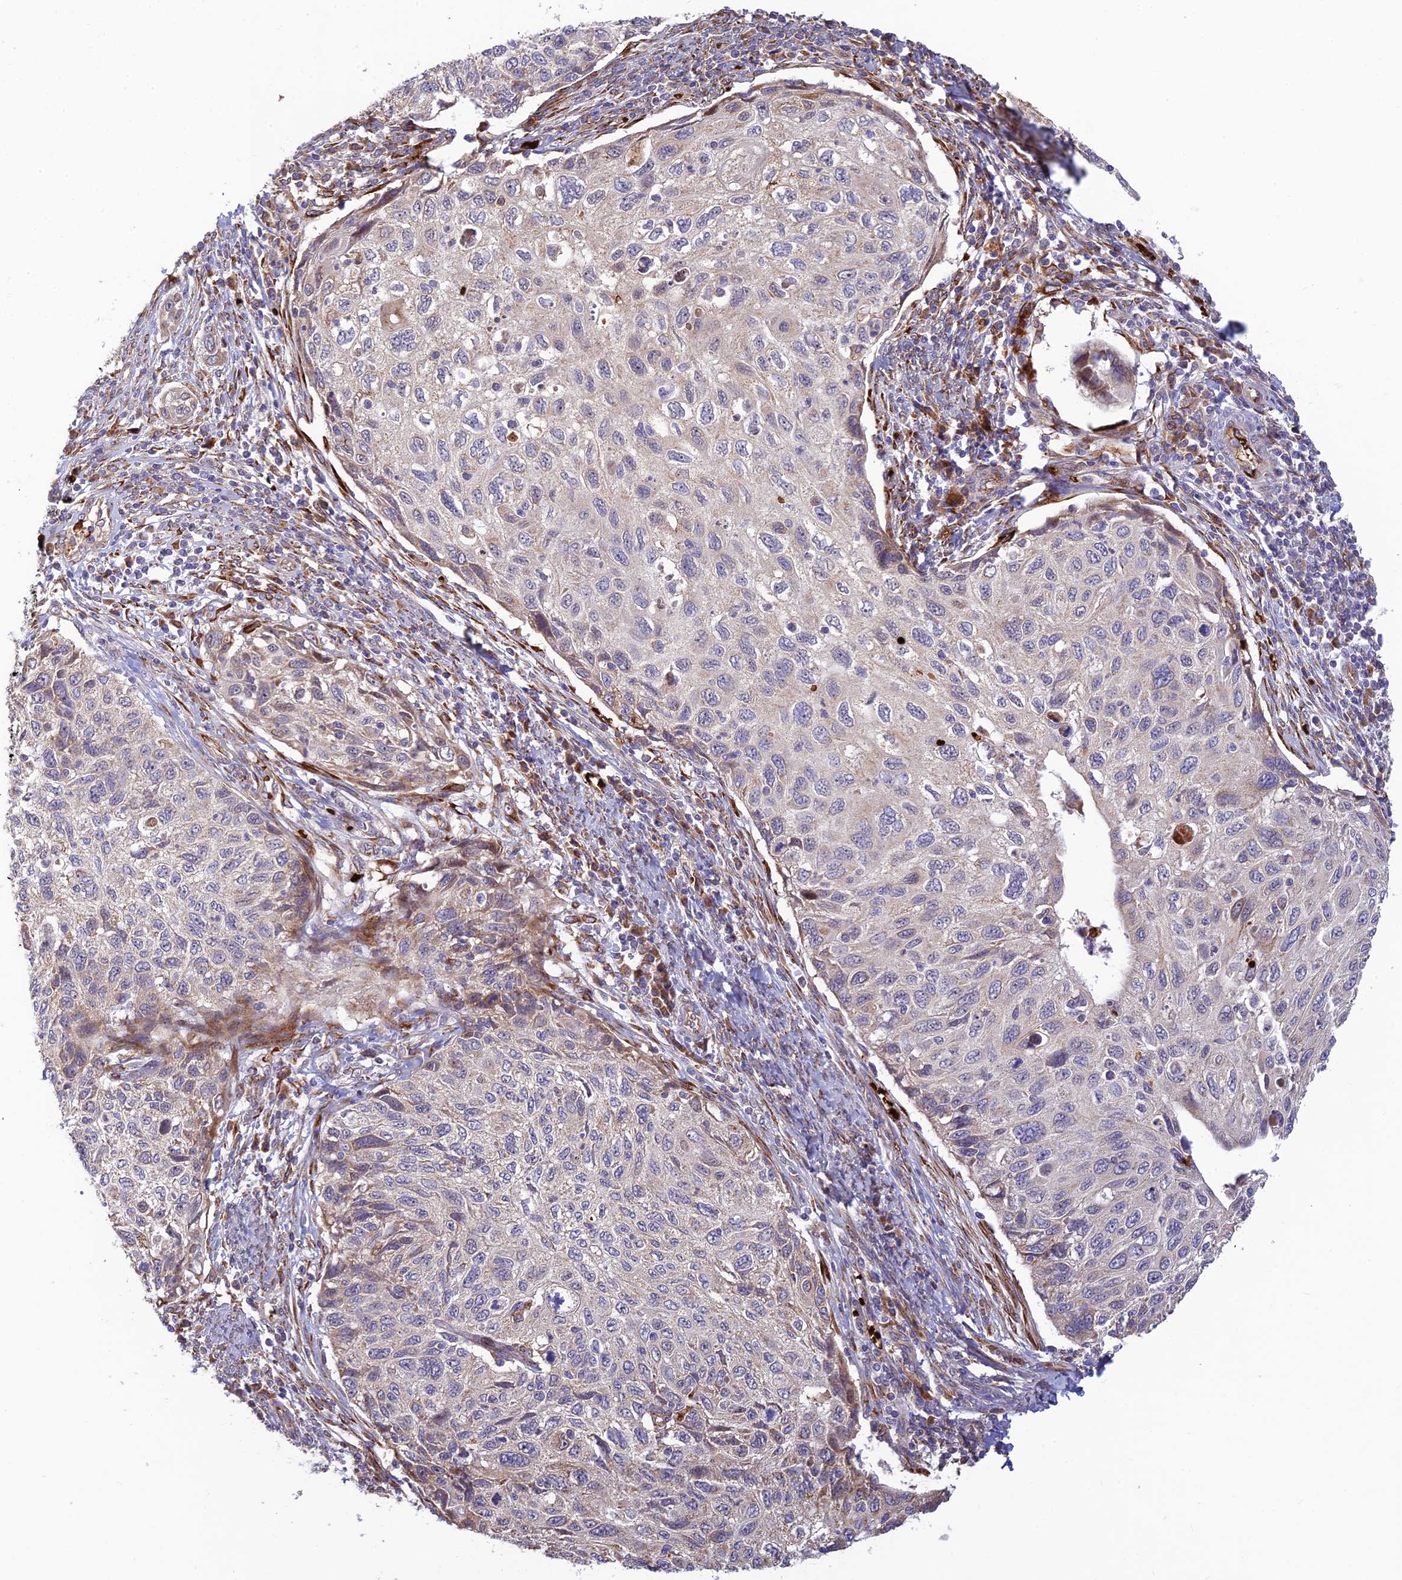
{"staining": {"intensity": "weak", "quantity": "<25%", "location": "cytoplasmic/membranous"}, "tissue": "cervical cancer", "cell_type": "Tumor cells", "image_type": "cancer", "snomed": [{"axis": "morphology", "description": "Squamous cell carcinoma, NOS"}, {"axis": "topography", "description": "Cervix"}], "caption": "Tumor cells show no significant protein staining in cervical cancer.", "gene": "UFSP2", "patient": {"sex": "female", "age": 70}}